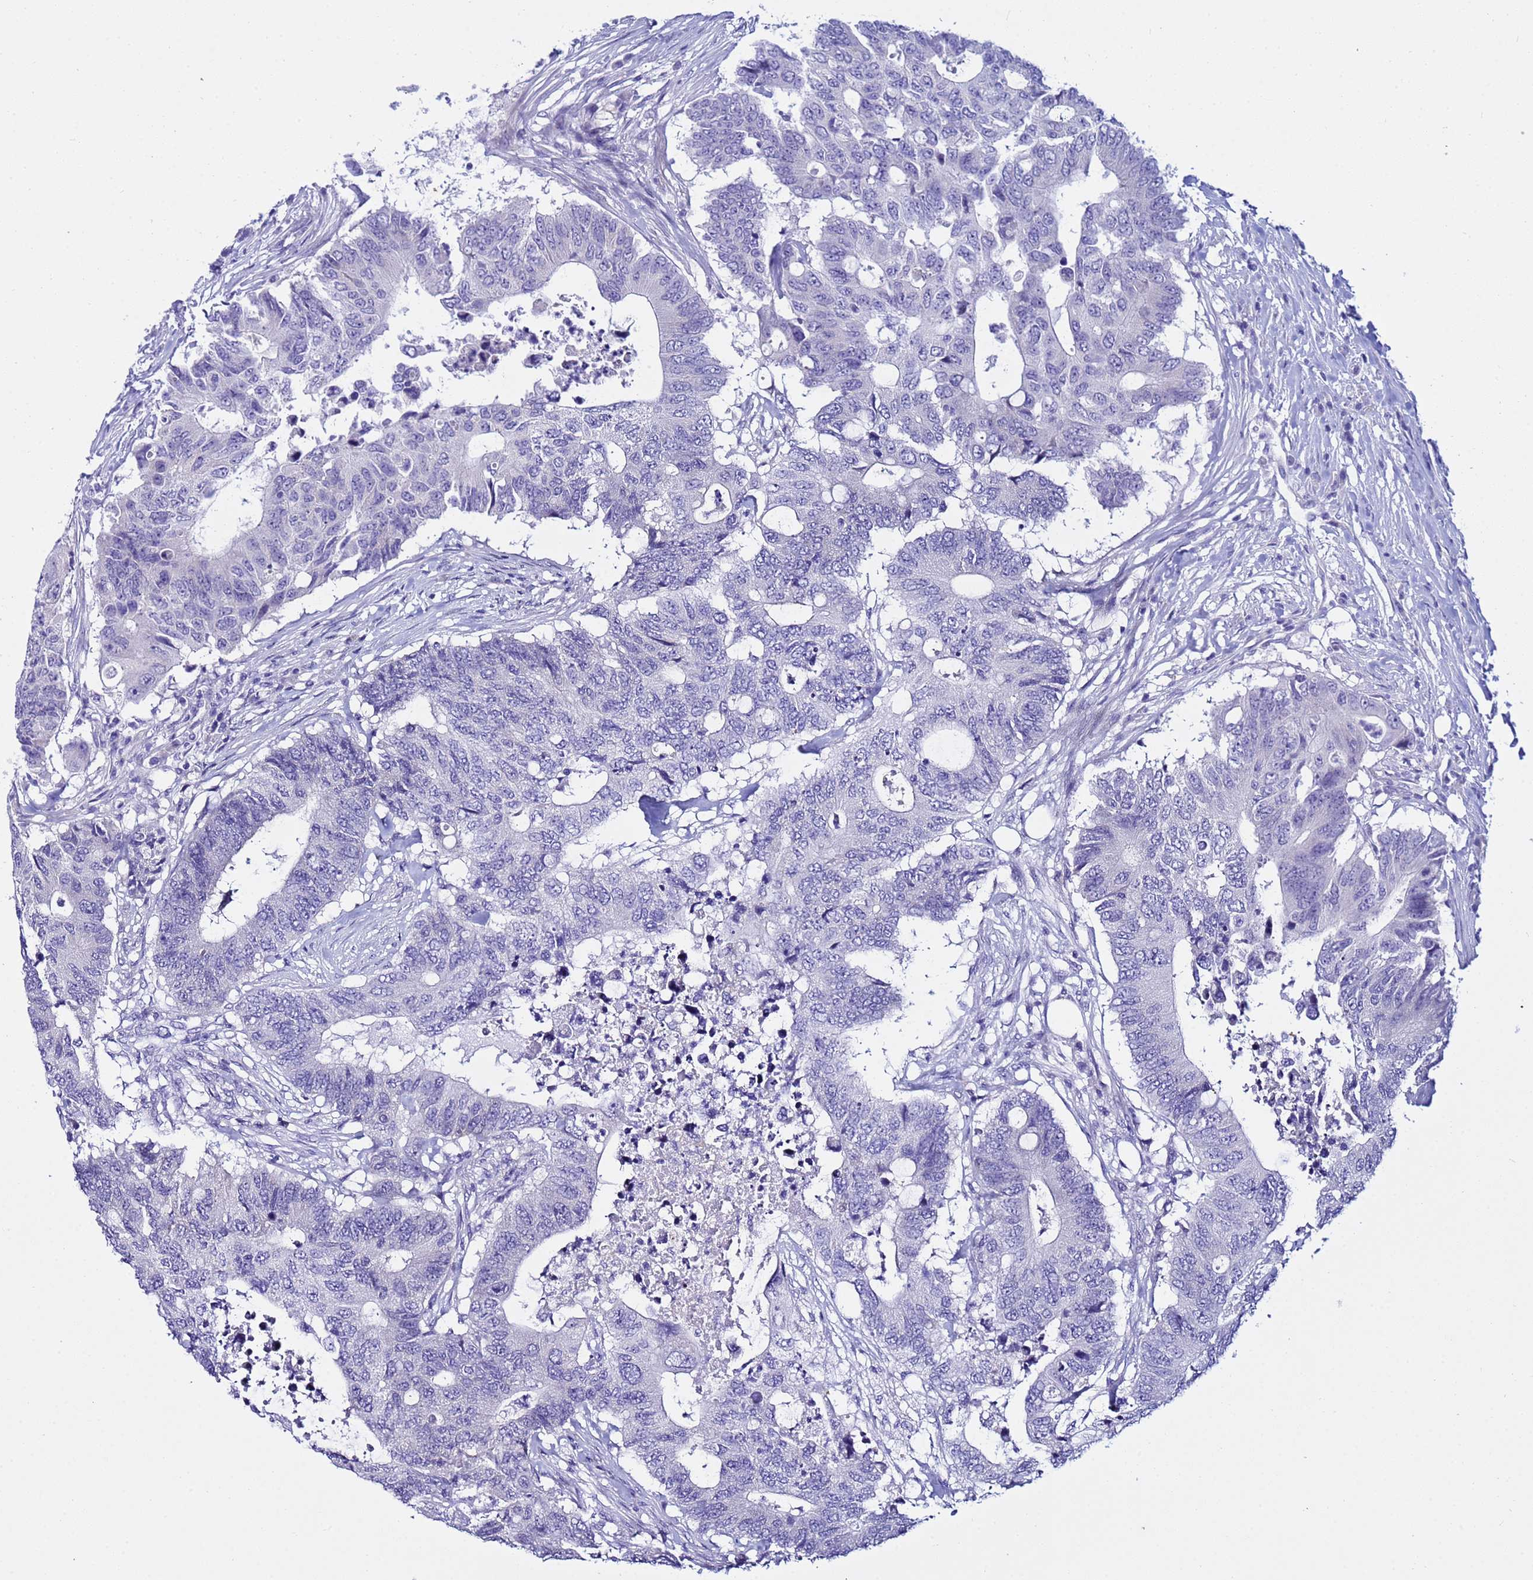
{"staining": {"intensity": "negative", "quantity": "none", "location": "none"}, "tissue": "colorectal cancer", "cell_type": "Tumor cells", "image_type": "cancer", "snomed": [{"axis": "morphology", "description": "Adenocarcinoma, NOS"}, {"axis": "topography", "description": "Colon"}], "caption": "This is an immunohistochemistry histopathology image of human colorectal cancer (adenocarcinoma). There is no staining in tumor cells.", "gene": "IGSF11", "patient": {"sex": "male", "age": 71}}